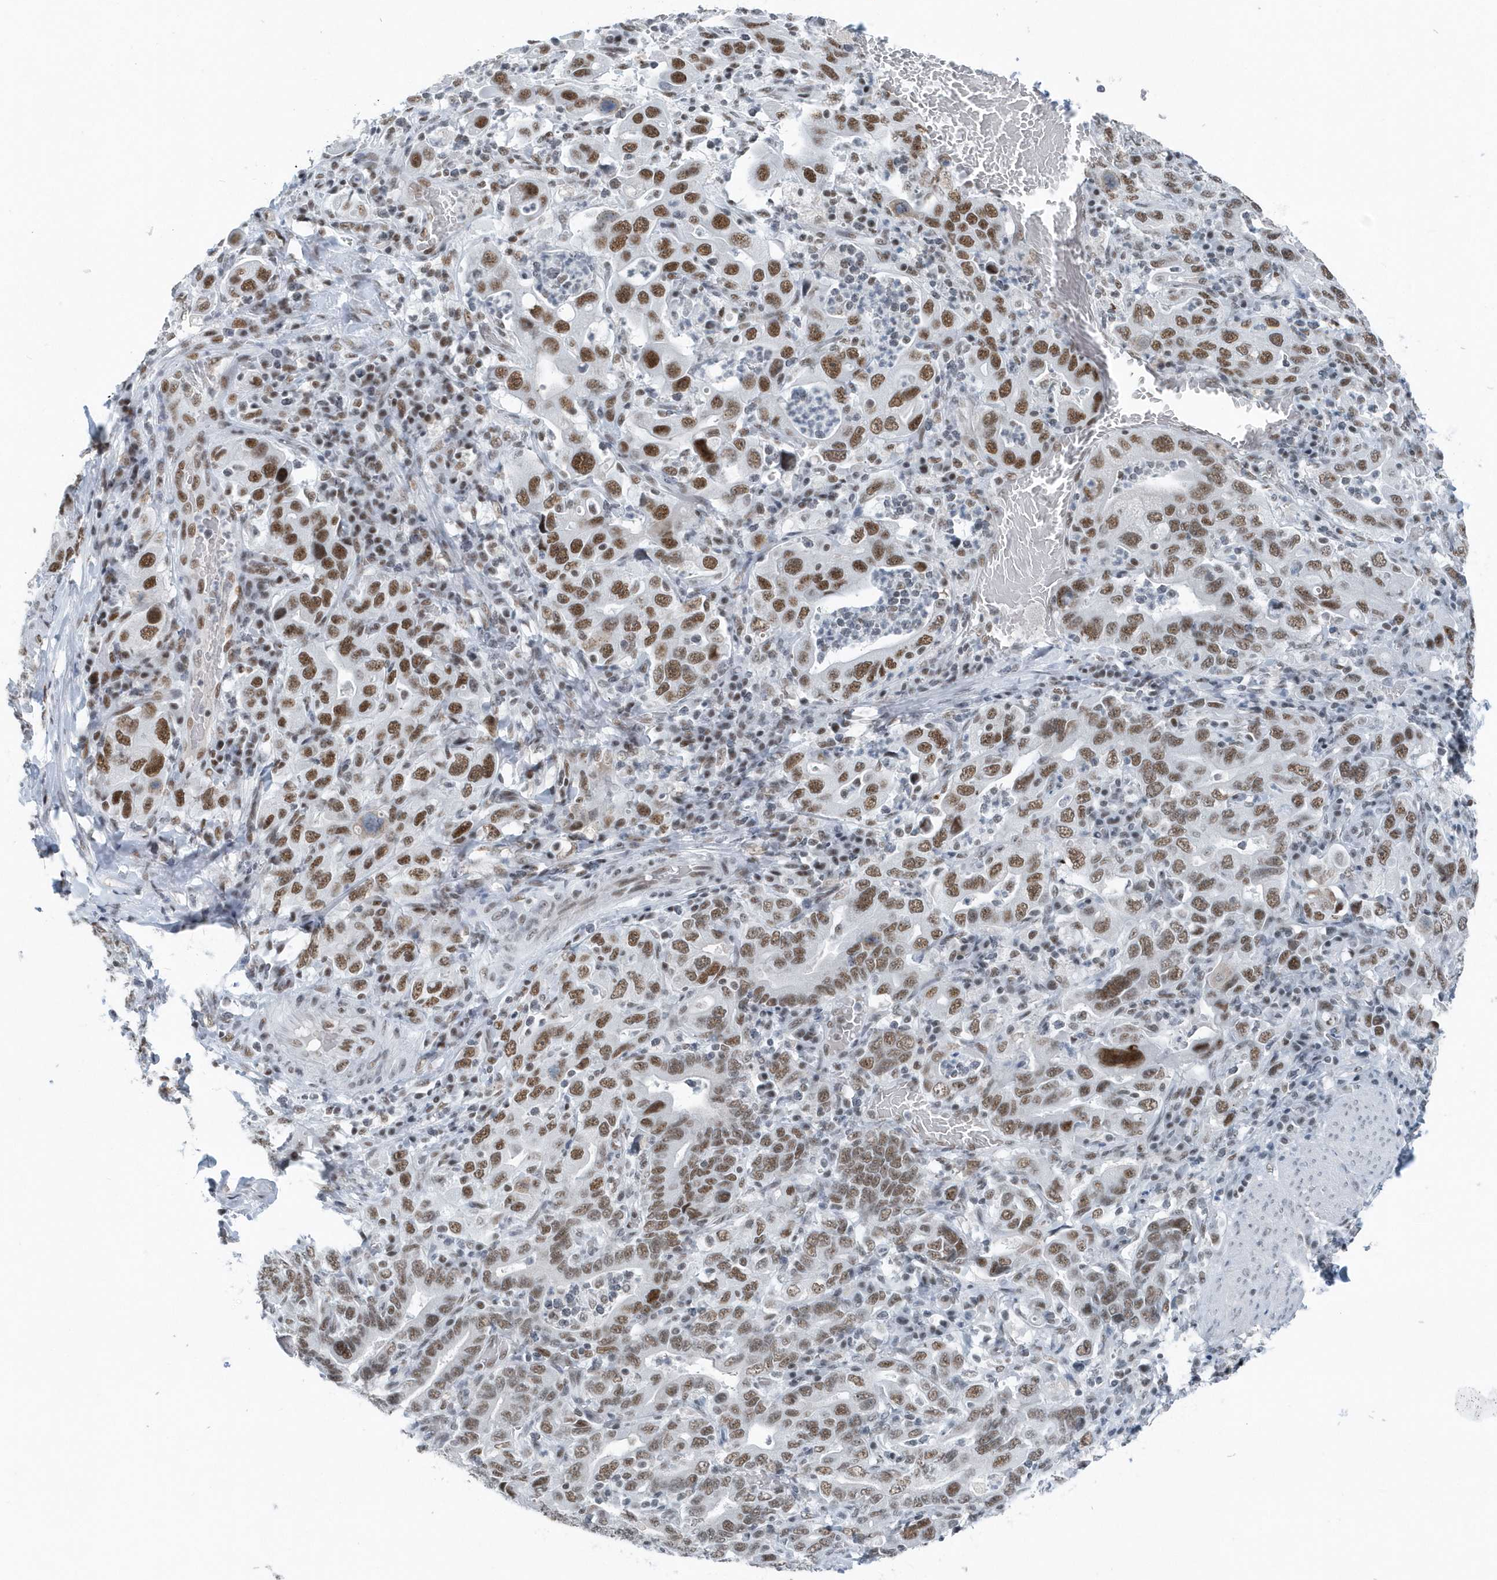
{"staining": {"intensity": "moderate", "quantity": ">75%", "location": "nuclear"}, "tissue": "stomach cancer", "cell_type": "Tumor cells", "image_type": "cancer", "snomed": [{"axis": "morphology", "description": "Adenocarcinoma, NOS"}, {"axis": "topography", "description": "Stomach, upper"}], "caption": "Protein expression analysis of human stomach cancer (adenocarcinoma) reveals moderate nuclear staining in about >75% of tumor cells.", "gene": "FIP1L1", "patient": {"sex": "male", "age": 62}}